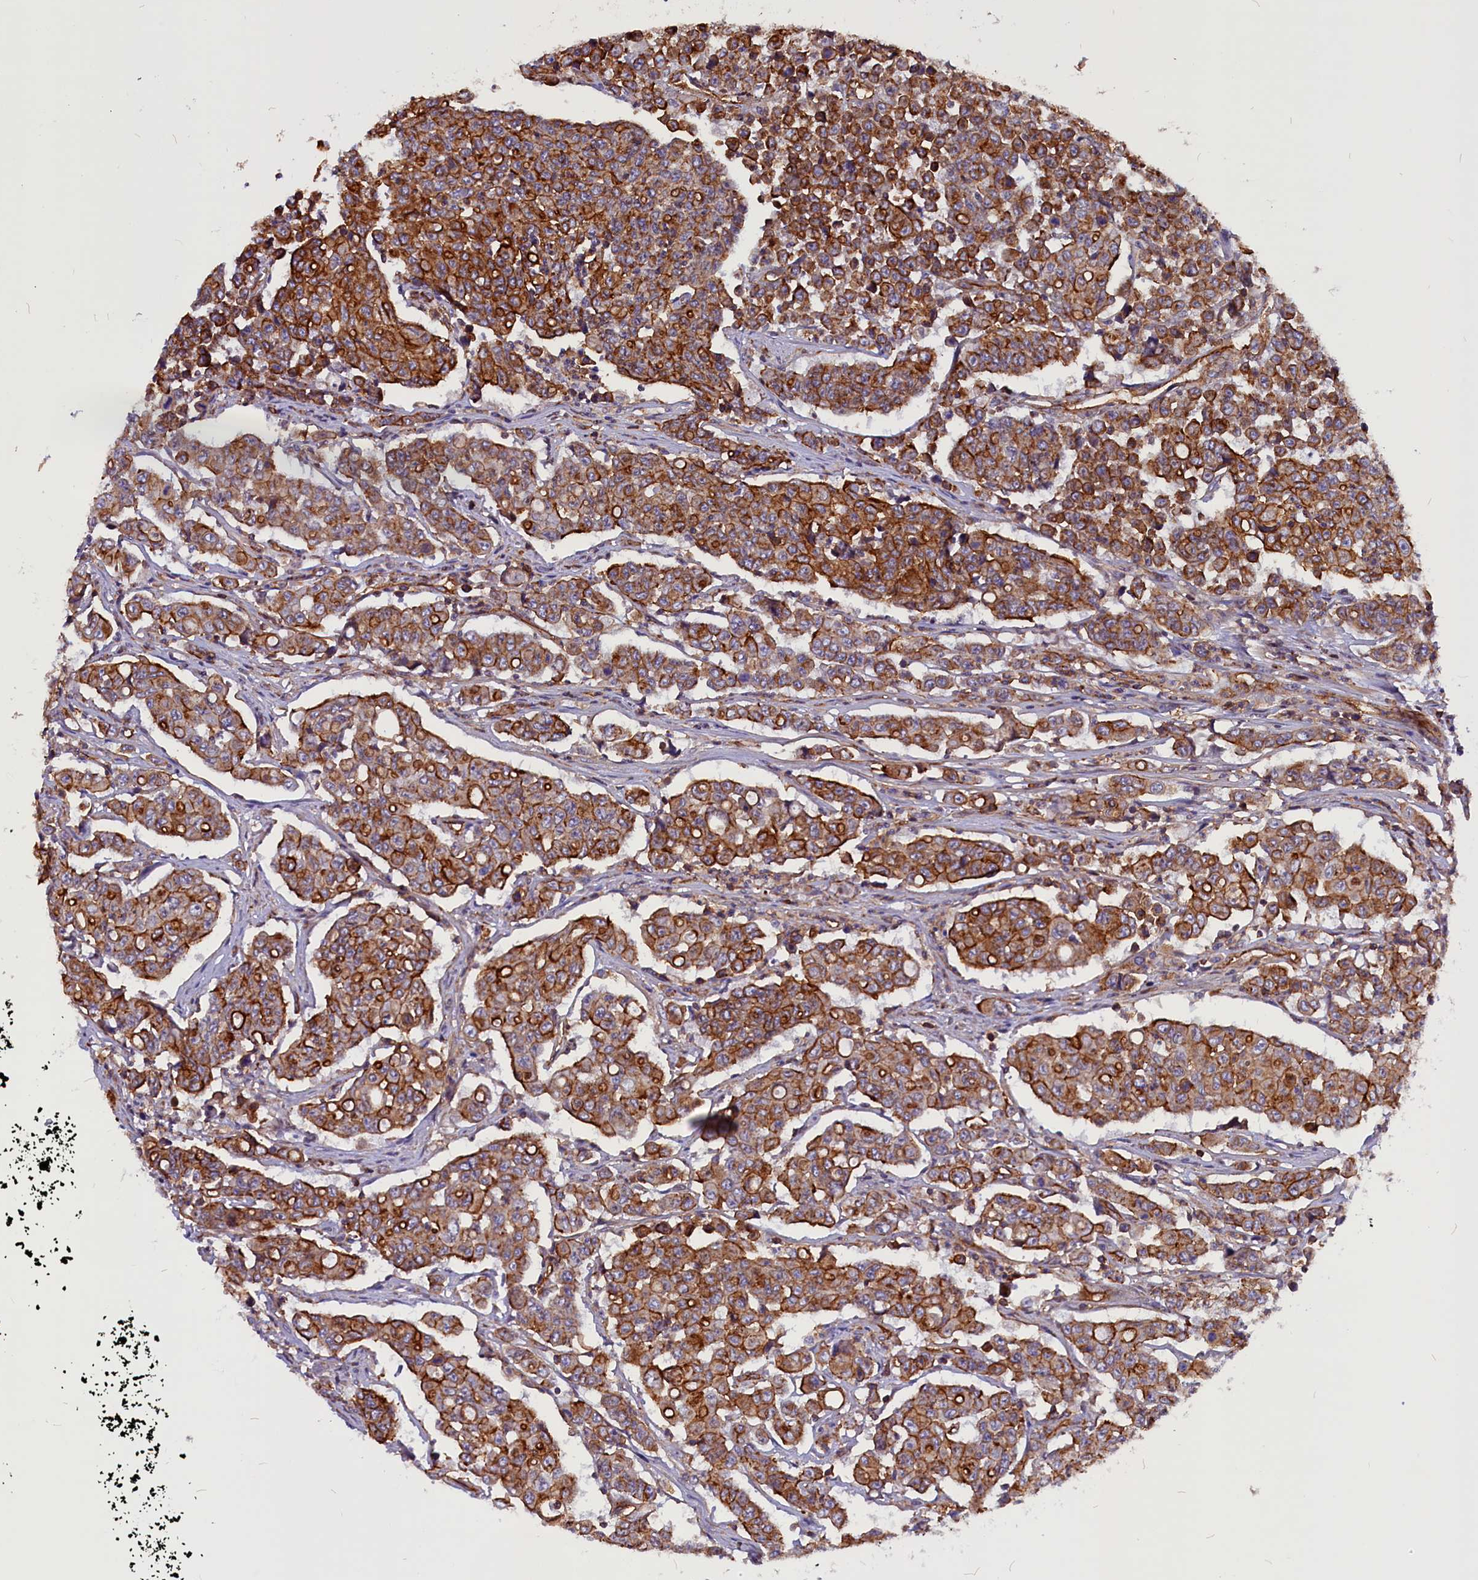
{"staining": {"intensity": "moderate", "quantity": ">75%", "location": "cytoplasmic/membranous"}, "tissue": "colorectal cancer", "cell_type": "Tumor cells", "image_type": "cancer", "snomed": [{"axis": "morphology", "description": "Adenocarcinoma, NOS"}, {"axis": "topography", "description": "Colon"}], "caption": "Immunohistochemistry of human colorectal cancer reveals medium levels of moderate cytoplasmic/membranous expression in about >75% of tumor cells.", "gene": "ZNF749", "patient": {"sex": "male", "age": 51}}